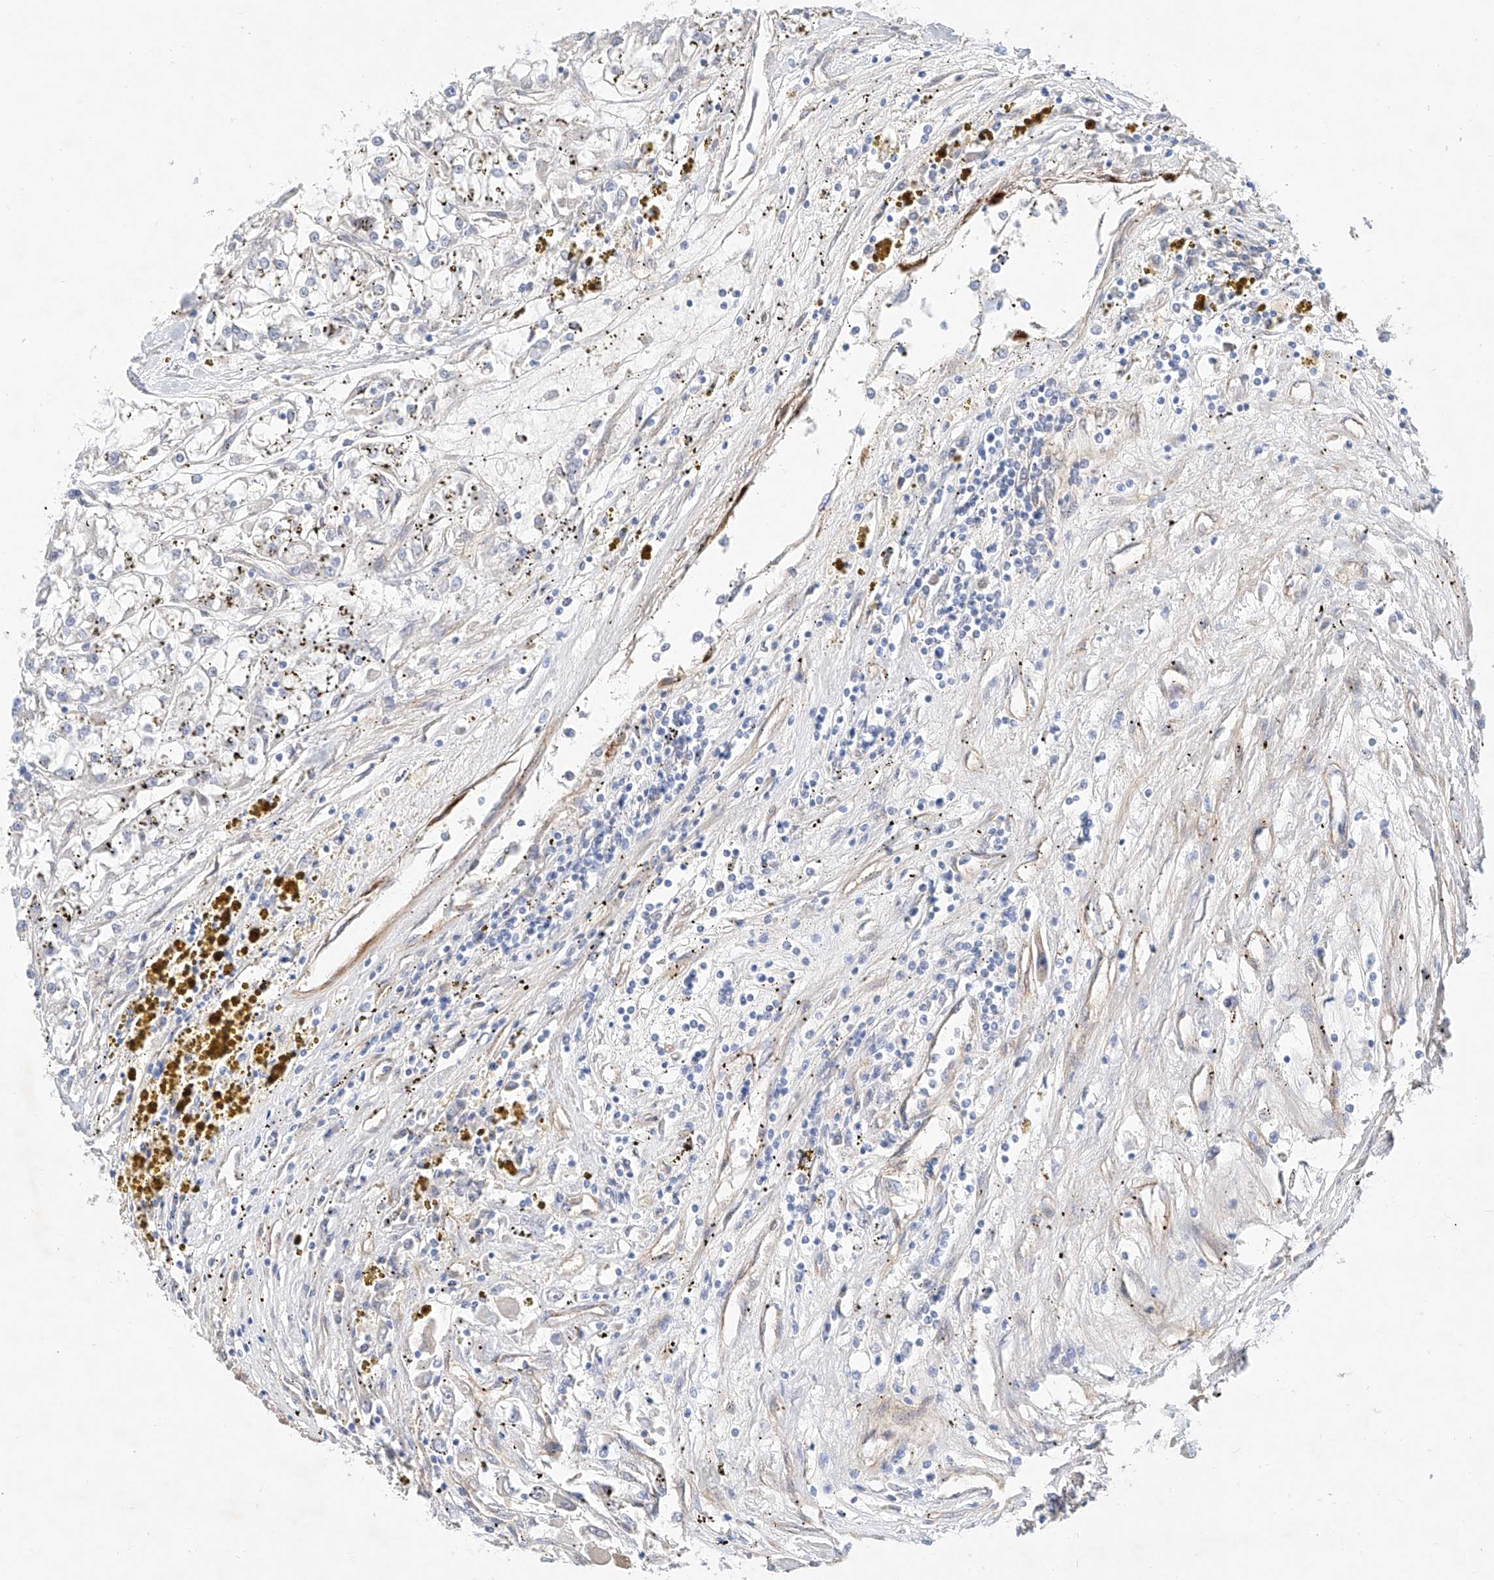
{"staining": {"intensity": "negative", "quantity": "none", "location": "none"}, "tissue": "renal cancer", "cell_type": "Tumor cells", "image_type": "cancer", "snomed": [{"axis": "morphology", "description": "Adenocarcinoma, NOS"}, {"axis": "topography", "description": "Kidney"}], "caption": "IHC photomicrograph of neoplastic tissue: renal adenocarcinoma stained with DAB (3,3'-diaminobenzidine) reveals no significant protein positivity in tumor cells.", "gene": "SBSPON", "patient": {"sex": "female", "age": 52}}